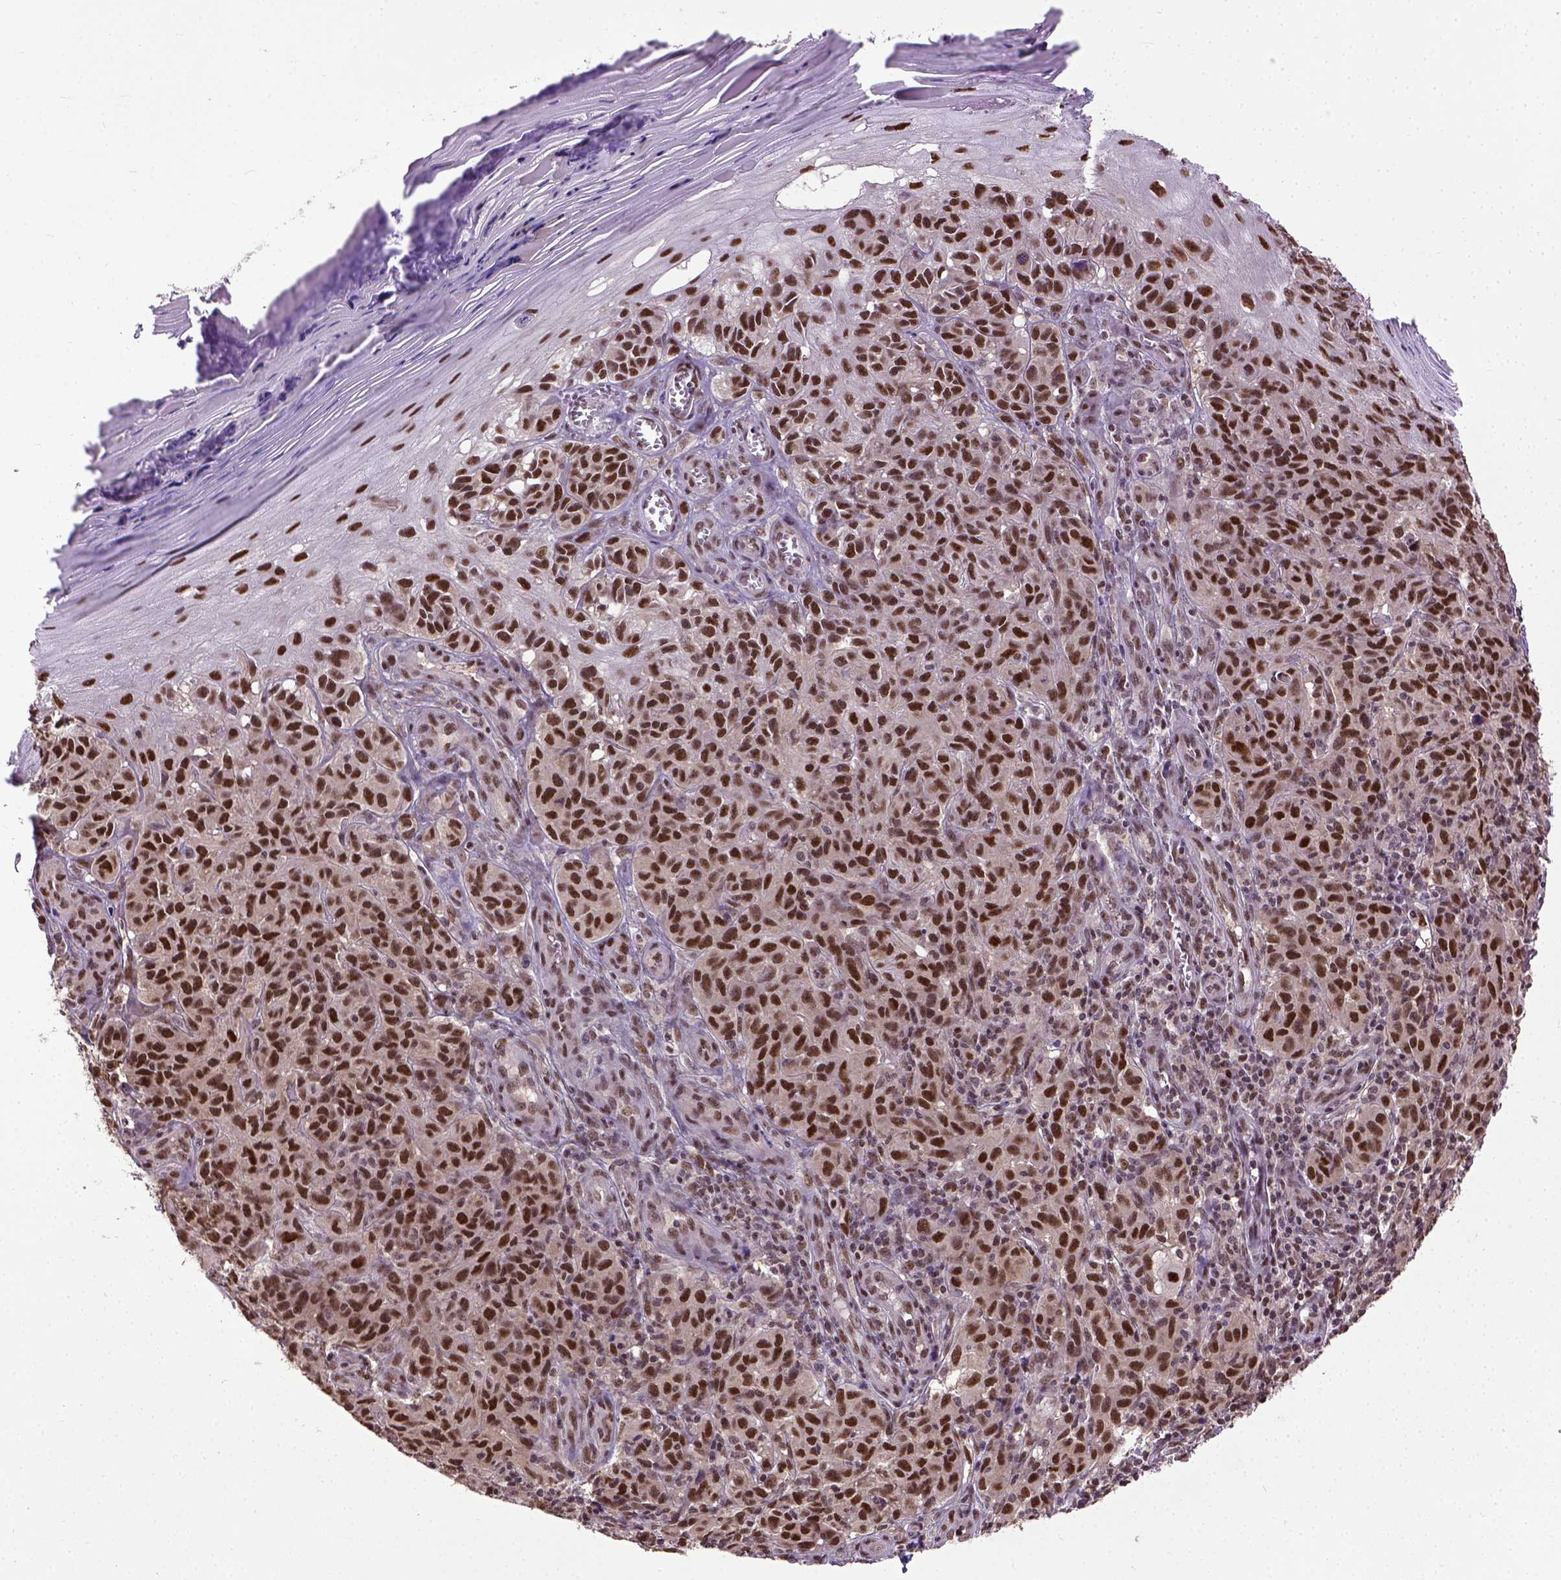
{"staining": {"intensity": "strong", "quantity": ">75%", "location": "nuclear"}, "tissue": "melanoma", "cell_type": "Tumor cells", "image_type": "cancer", "snomed": [{"axis": "morphology", "description": "Malignant melanoma, NOS"}, {"axis": "topography", "description": "Skin"}], "caption": "DAB (3,3'-diaminobenzidine) immunohistochemical staining of melanoma exhibits strong nuclear protein staining in approximately >75% of tumor cells. Using DAB (brown) and hematoxylin (blue) stains, captured at high magnification using brightfield microscopy.", "gene": "UBA3", "patient": {"sex": "female", "age": 53}}